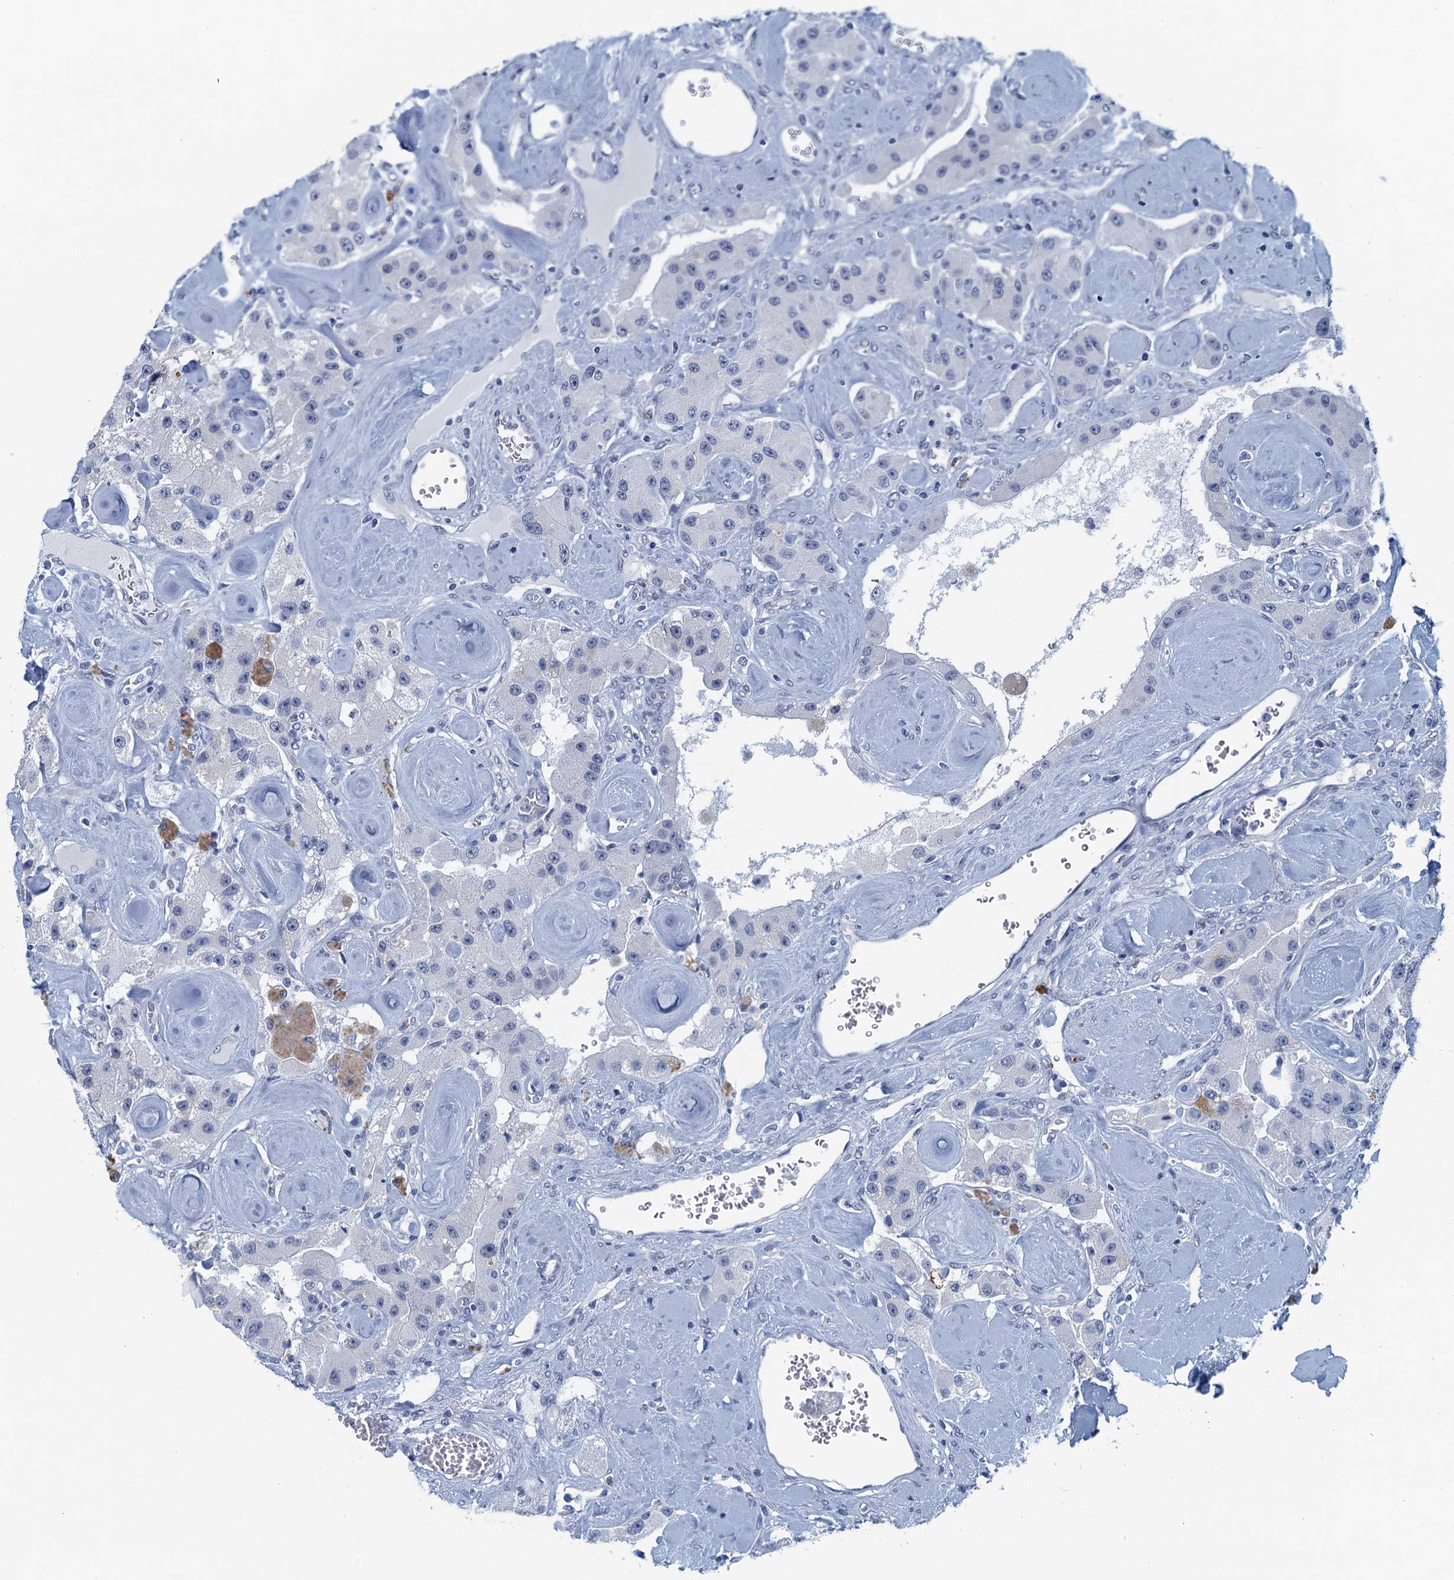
{"staining": {"intensity": "negative", "quantity": "none", "location": "none"}, "tissue": "carcinoid", "cell_type": "Tumor cells", "image_type": "cancer", "snomed": [{"axis": "morphology", "description": "Carcinoid, malignant, NOS"}, {"axis": "topography", "description": "Pancreas"}], "caption": "Photomicrograph shows no significant protein staining in tumor cells of carcinoid.", "gene": "ENSG00000131152", "patient": {"sex": "male", "age": 41}}